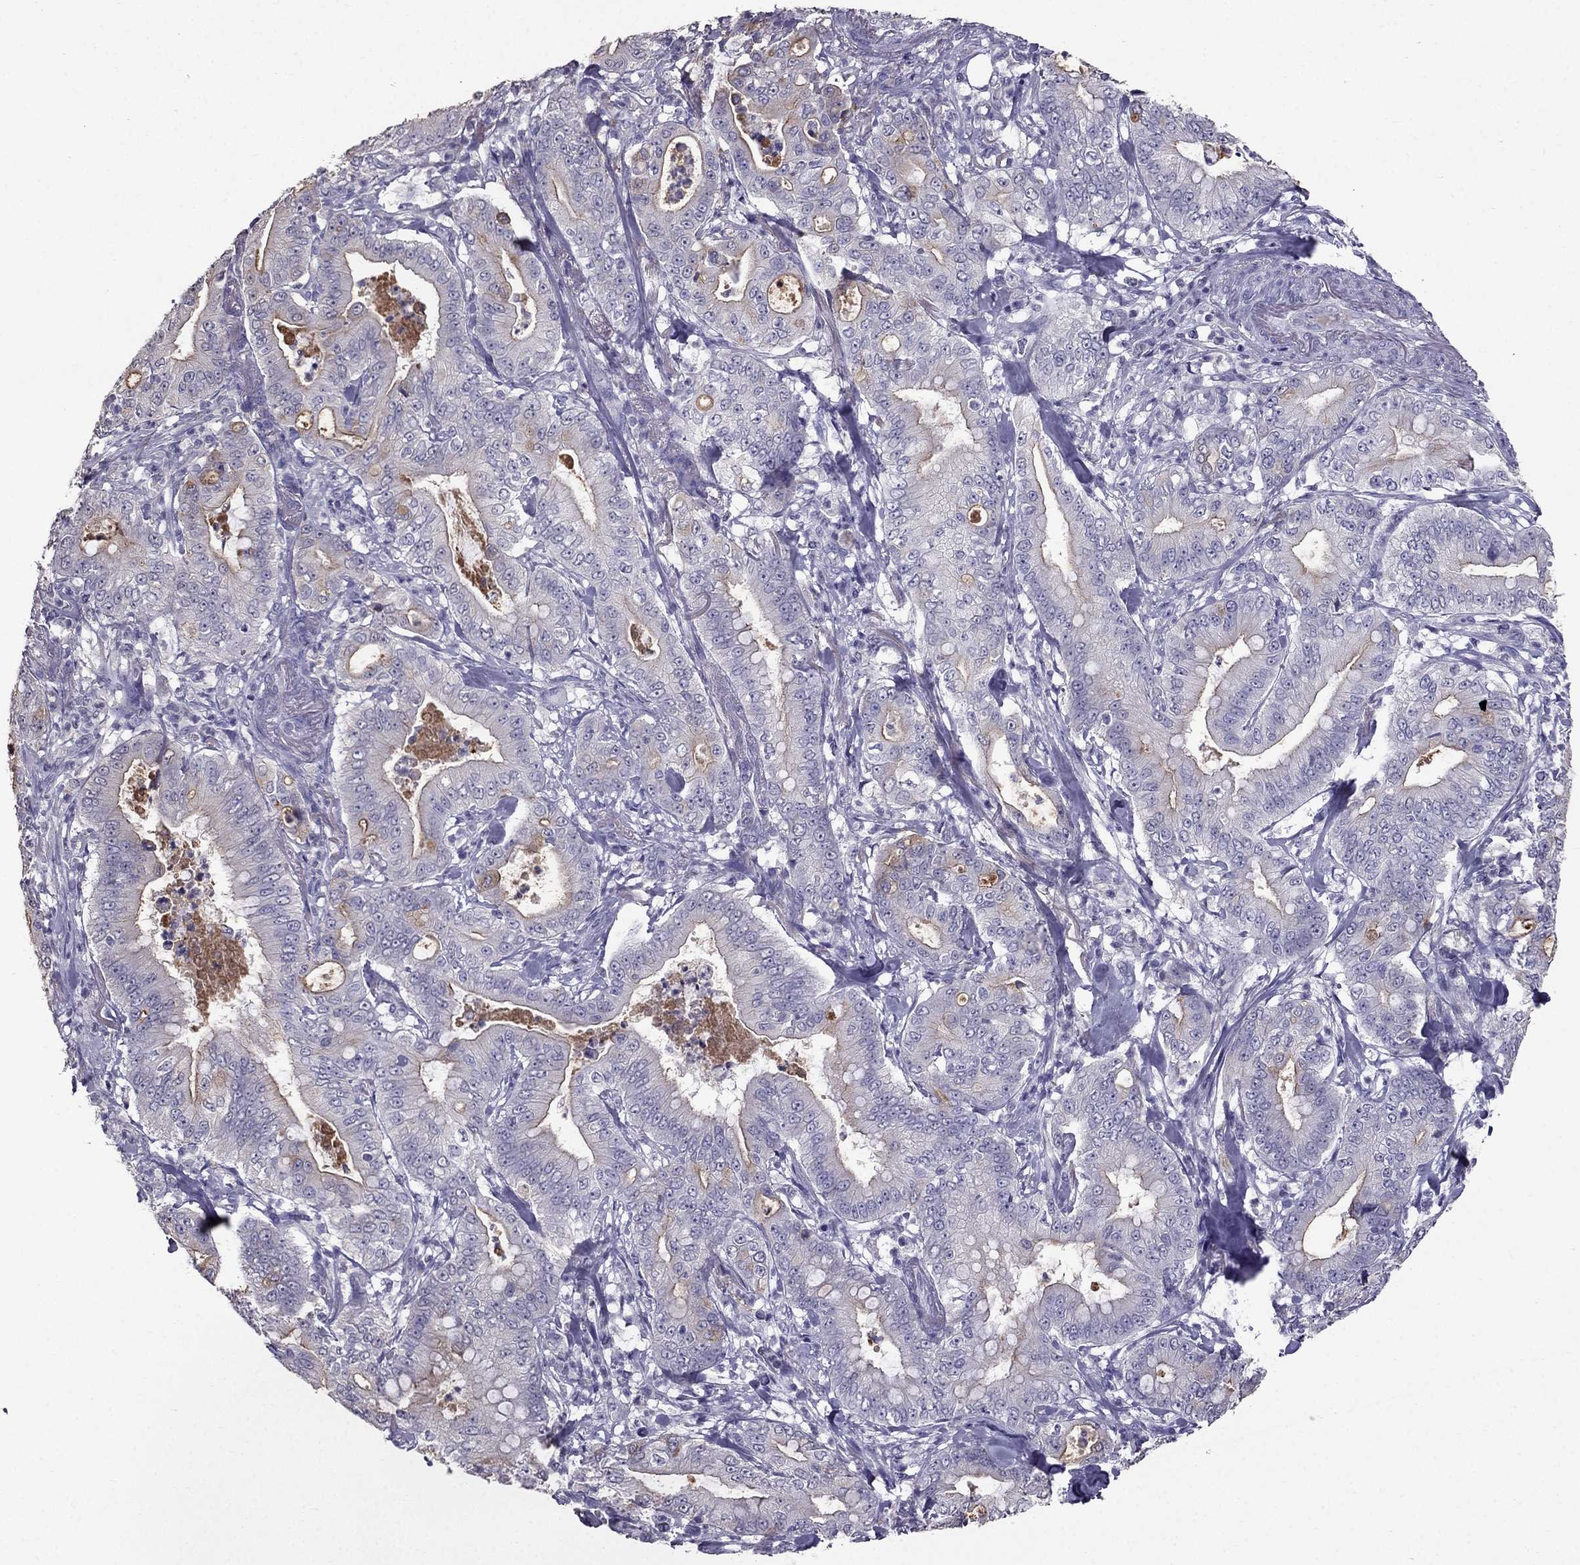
{"staining": {"intensity": "weak", "quantity": "<25%", "location": "cytoplasmic/membranous"}, "tissue": "pancreatic cancer", "cell_type": "Tumor cells", "image_type": "cancer", "snomed": [{"axis": "morphology", "description": "Adenocarcinoma, NOS"}, {"axis": "topography", "description": "Pancreas"}], "caption": "DAB immunohistochemical staining of pancreatic adenocarcinoma displays no significant positivity in tumor cells.", "gene": "SCG5", "patient": {"sex": "male", "age": 71}}